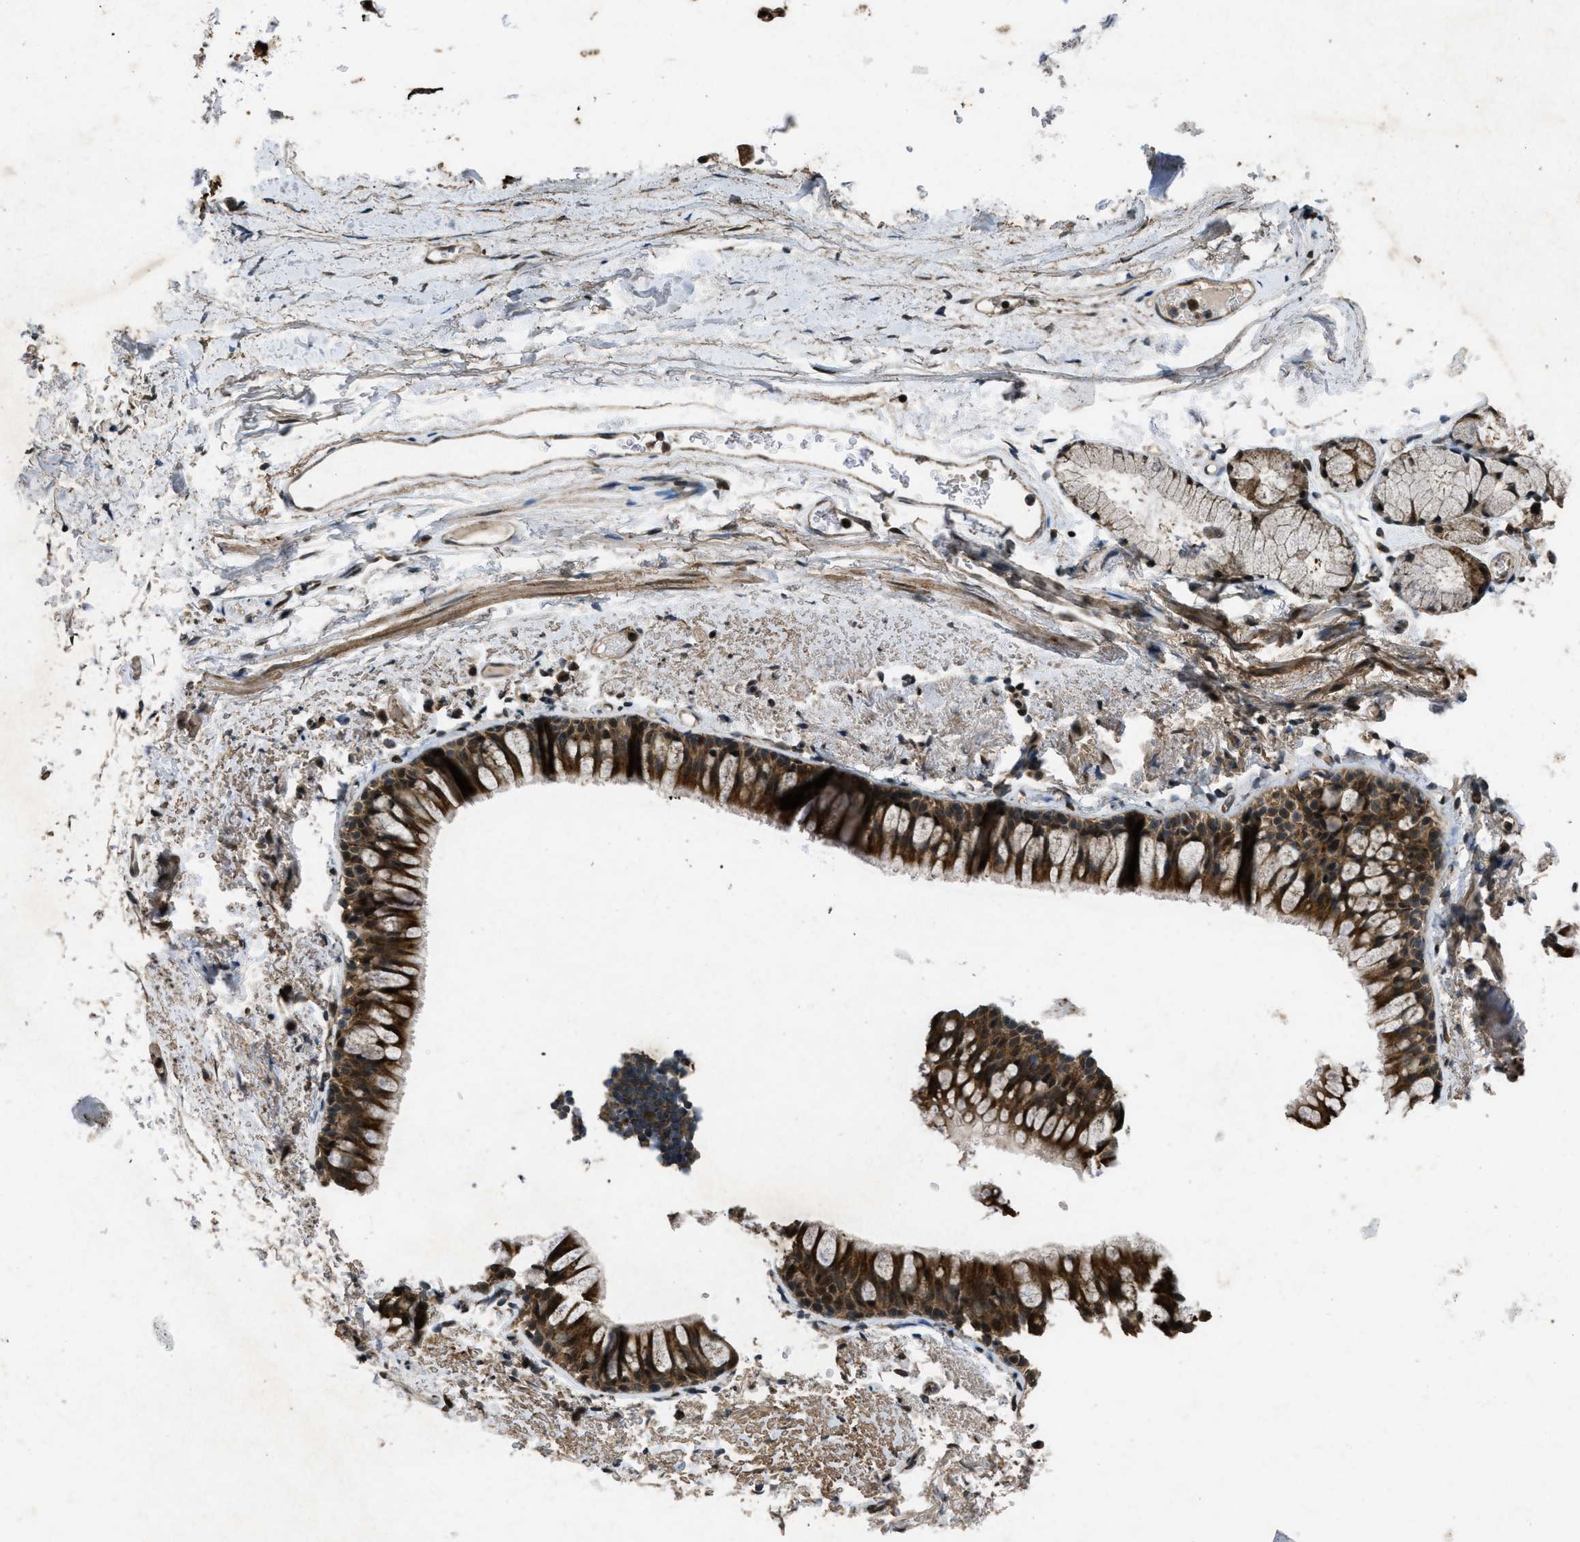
{"staining": {"intensity": "strong", "quantity": ">75%", "location": "cytoplasmic/membranous"}, "tissue": "bronchus", "cell_type": "Respiratory epithelial cells", "image_type": "normal", "snomed": [{"axis": "morphology", "description": "Normal tissue, NOS"}, {"axis": "topography", "description": "Bronchus"}], "caption": "IHC of benign bronchus exhibits high levels of strong cytoplasmic/membranous expression in about >75% of respiratory epithelial cells. (DAB = brown stain, brightfield microscopy at high magnification).", "gene": "PPP1R15A", "patient": {"sex": "female", "age": 73}}